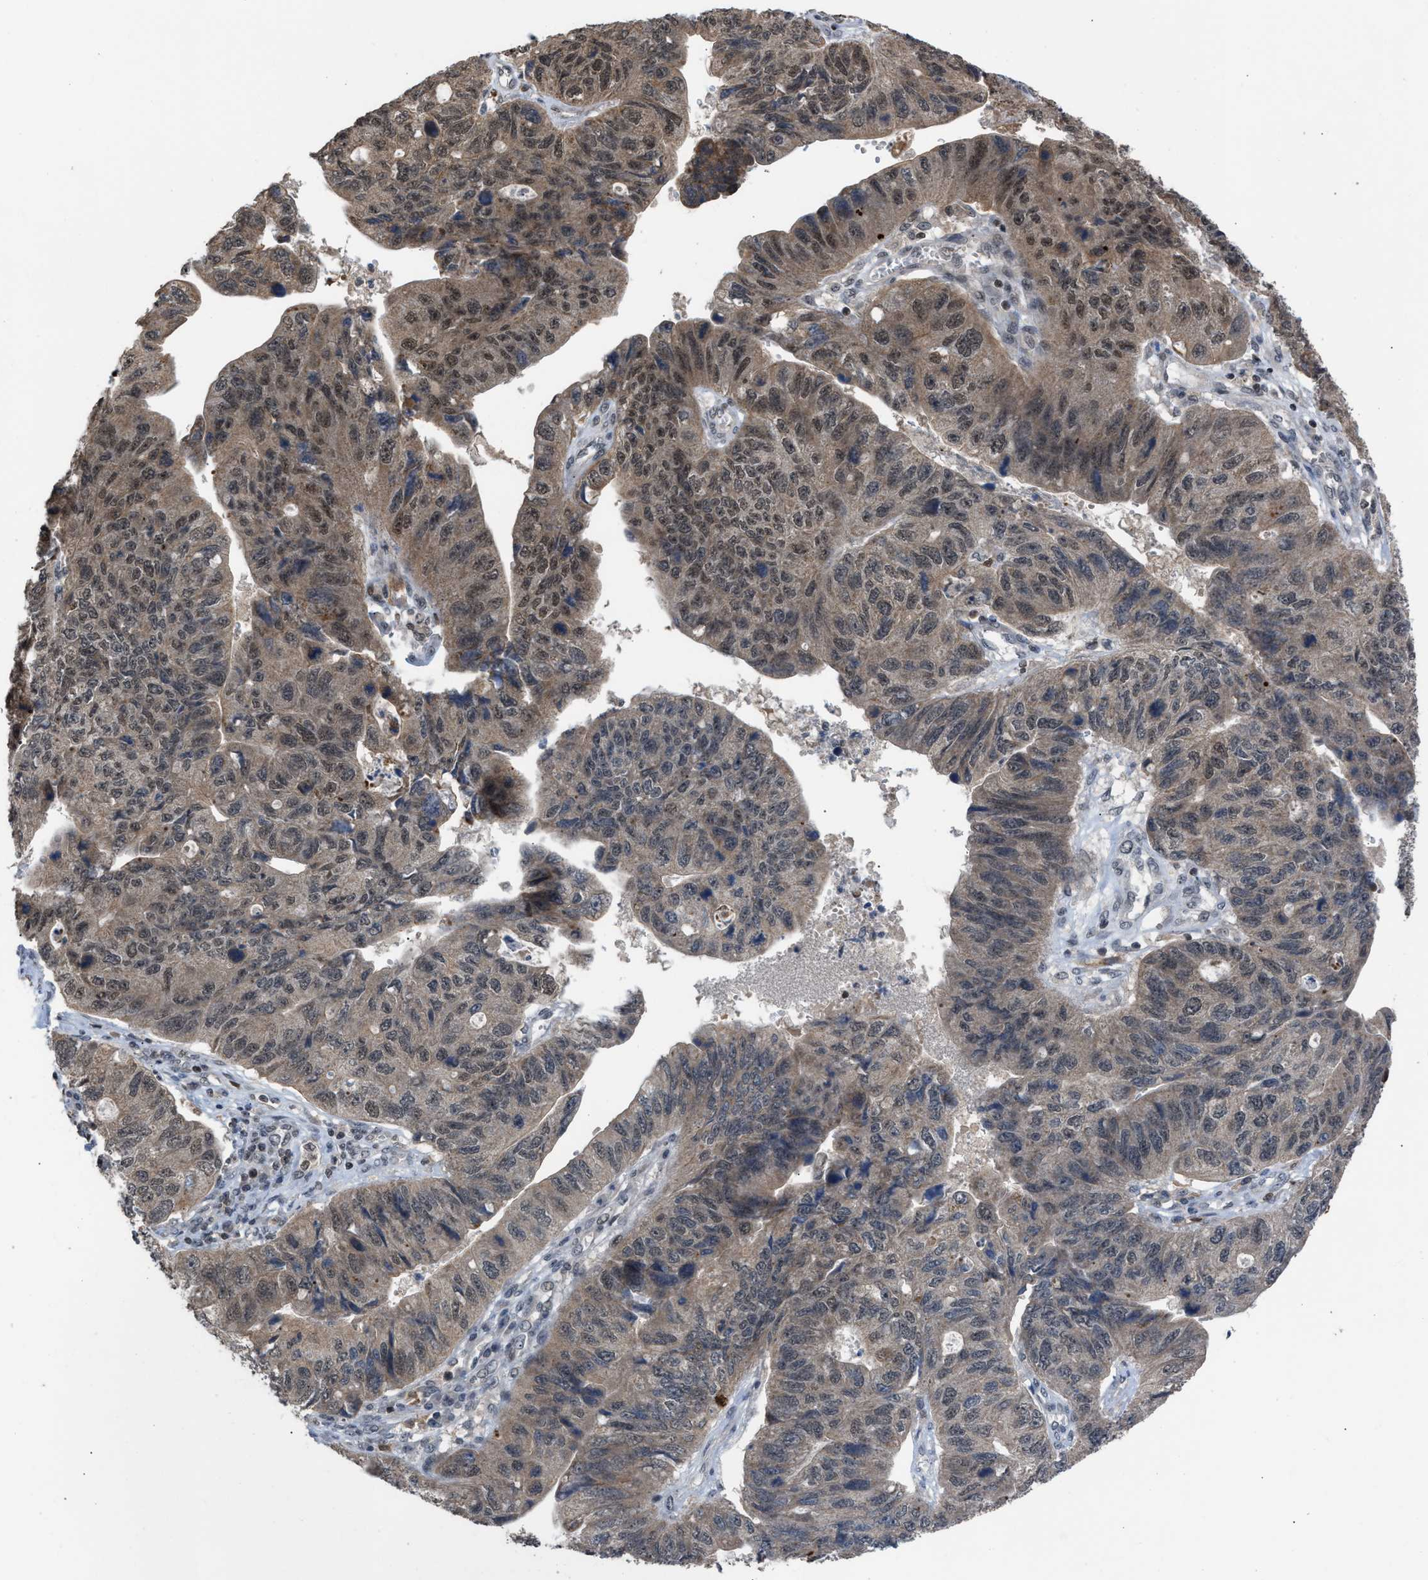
{"staining": {"intensity": "moderate", "quantity": "25%-75%", "location": "cytoplasmic/membranous,nuclear"}, "tissue": "stomach cancer", "cell_type": "Tumor cells", "image_type": "cancer", "snomed": [{"axis": "morphology", "description": "Adenocarcinoma, NOS"}, {"axis": "topography", "description": "Stomach"}], "caption": "IHC of adenocarcinoma (stomach) reveals medium levels of moderate cytoplasmic/membranous and nuclear staining in about 25%-75% of tumor cells.", "gene": "C9orf78", "patient": {"sex": "male", "age": 59}}